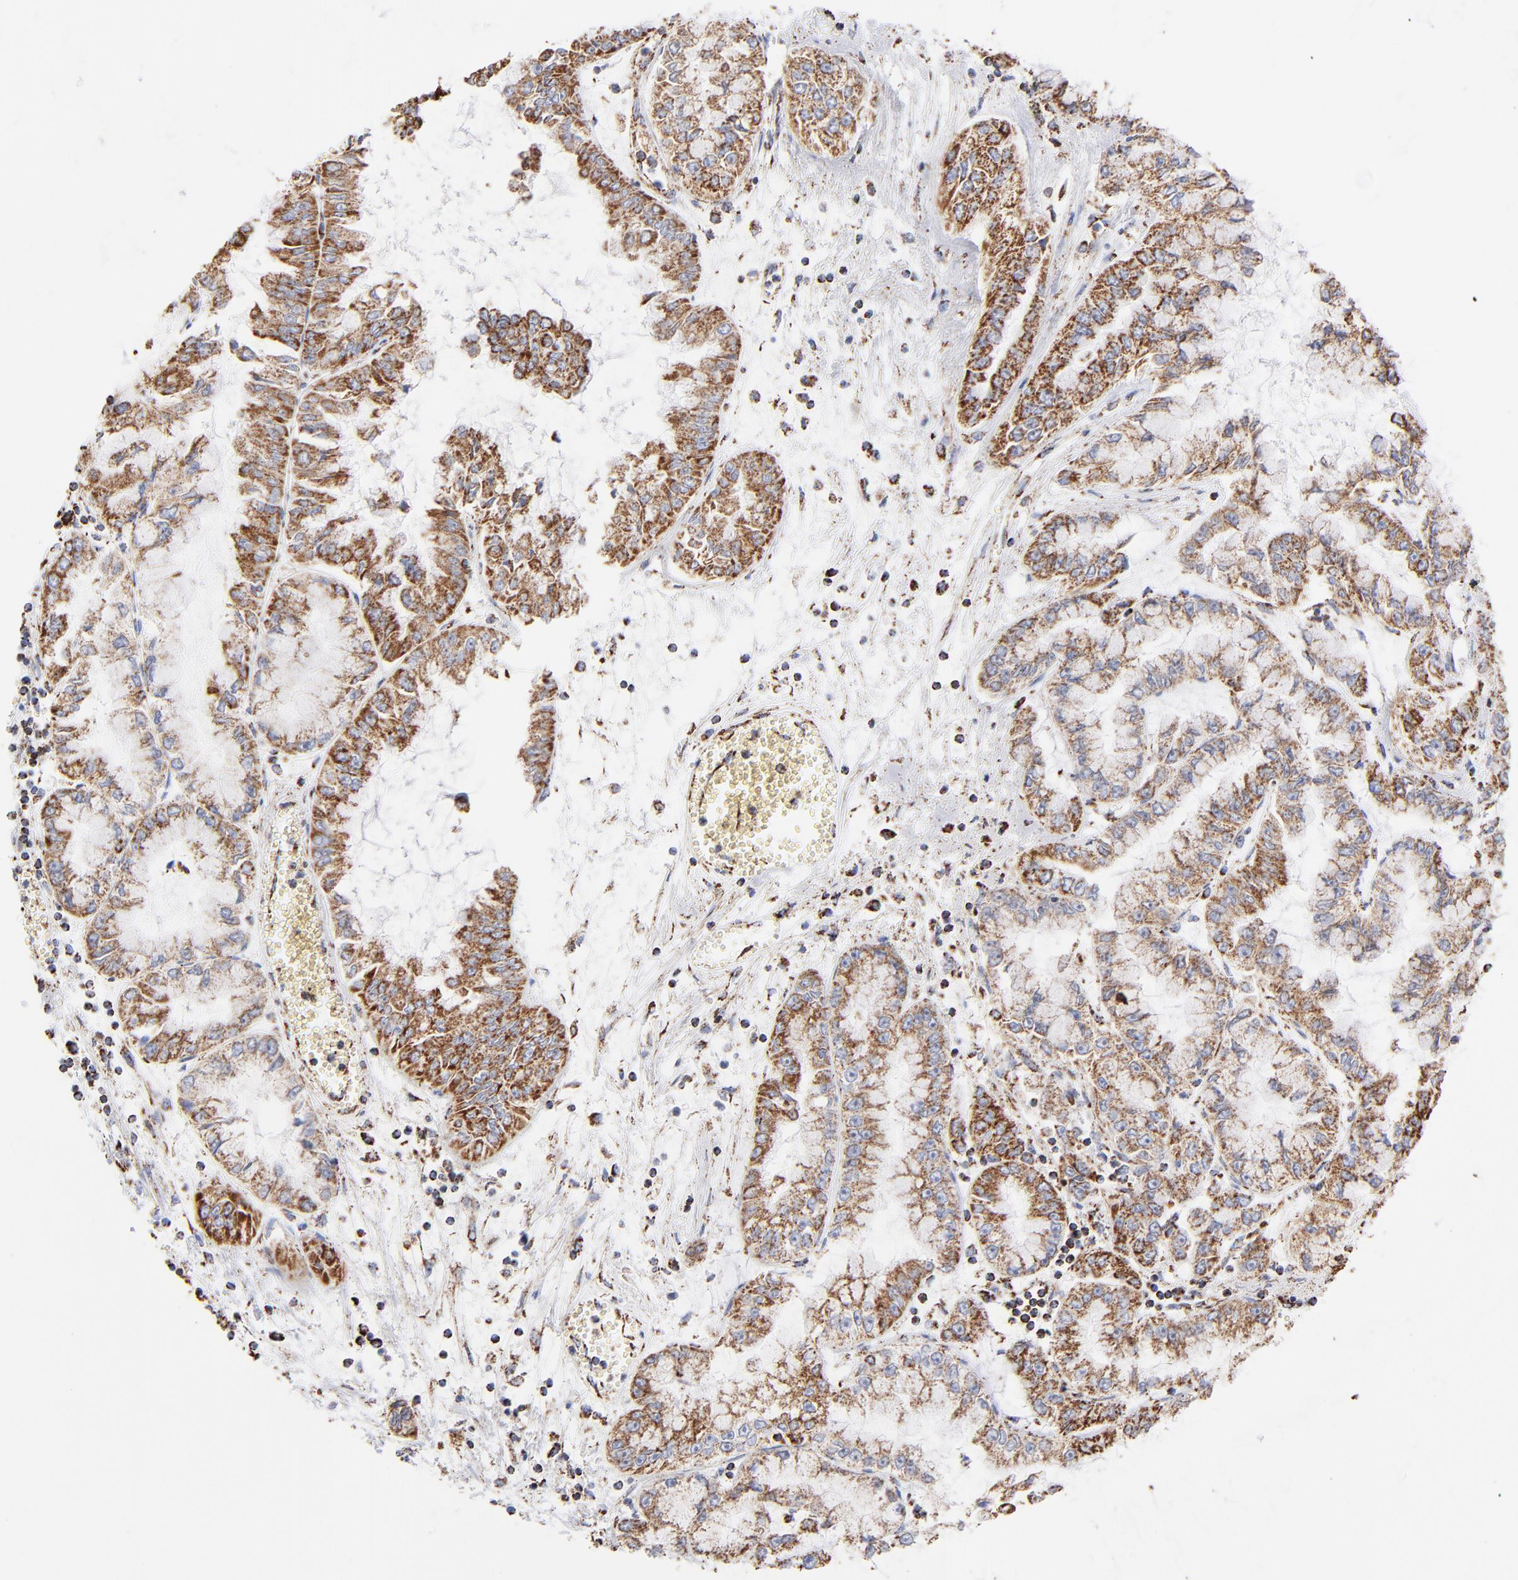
{"staining": {"intensity": "strong", "quantity": ">75%", "location": "cytoplasmic/membranous"}, "tissue": "liver cancer", "cell_type": "Tumor cells", "image_type": "cancer", "snomed": [{"axis": "morphology", "description": "Cholangiocarcinoma"}, {"axis": "topography", "description": "Liver"}], "caption": "Immunohistochemical staining of human liver cancer (cholangiocarcinoma) demonstrates high levels of strong cytoplasmic/membranous protein expression in about >75% of tumor cells.", "gene": "PHB1", "patient": {"sex": "female", "age": 79}}